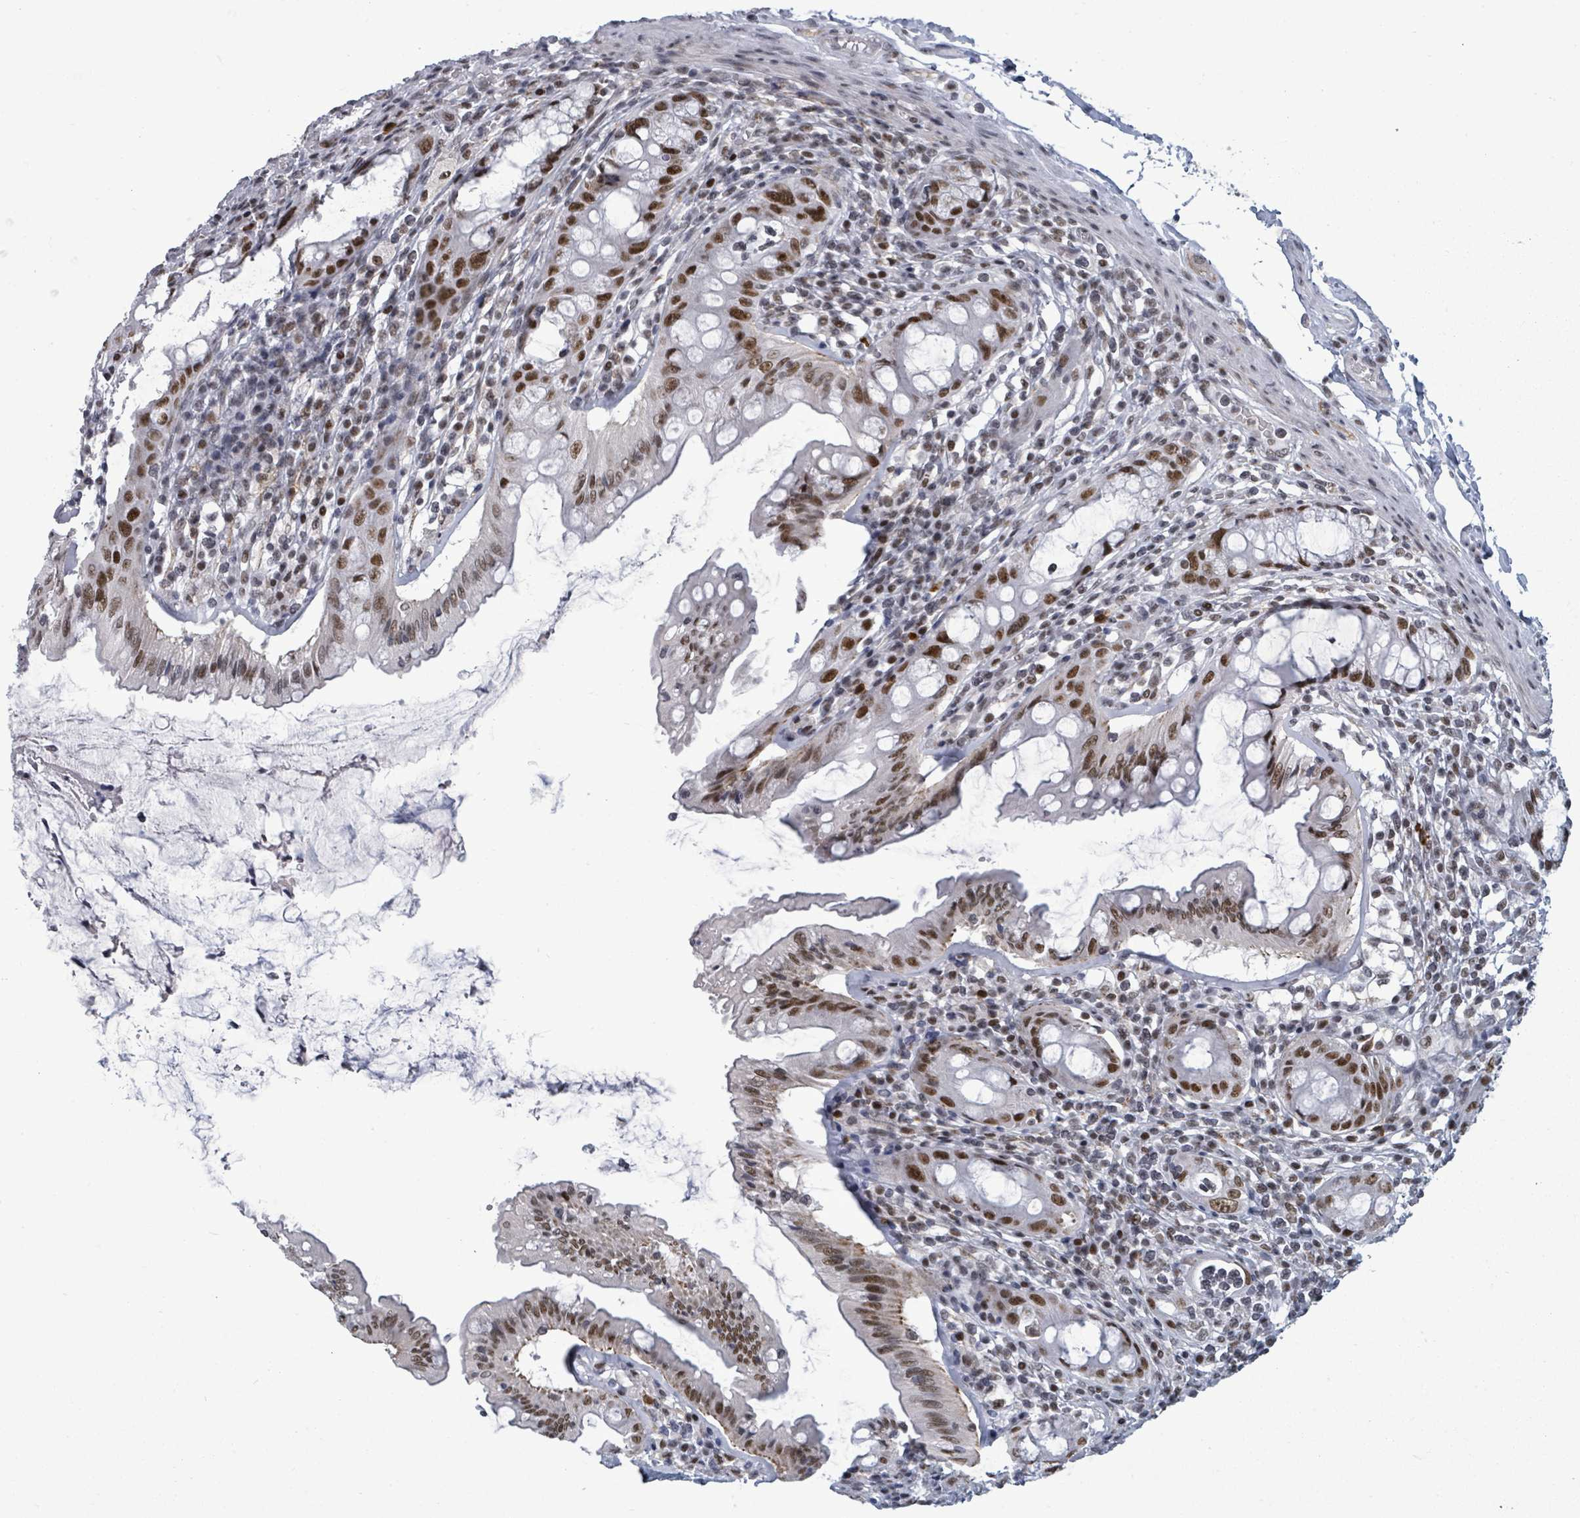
{"staining": {"intensity": "strong", "quantity": "25%-75%", "location": "cytoplasmic/membranous,nuclear"}, "tissue": "rectum", "cell_type": "Glandular cells", "image_type": "normal", "snomed": [{"axis": "morphology", "description": "Normal tissue, NOS"}, {"axis": "topography", "description": "Rectum"}], "caption": "Immunohistochemistry staining of normal rectum, which shows high levels of strong cytoplasmic/membranous,nuclear staining in about 25%-75% of glandular cells indicating strong cytoplasmic/membranous,nuclear protein expression. The staining was performed using DAB (brown) for protein detection and nuclei were counterstained in hematoxylin (blue).", "gene": "BIVM", "patient": {"sex": "female", "age": 57}}